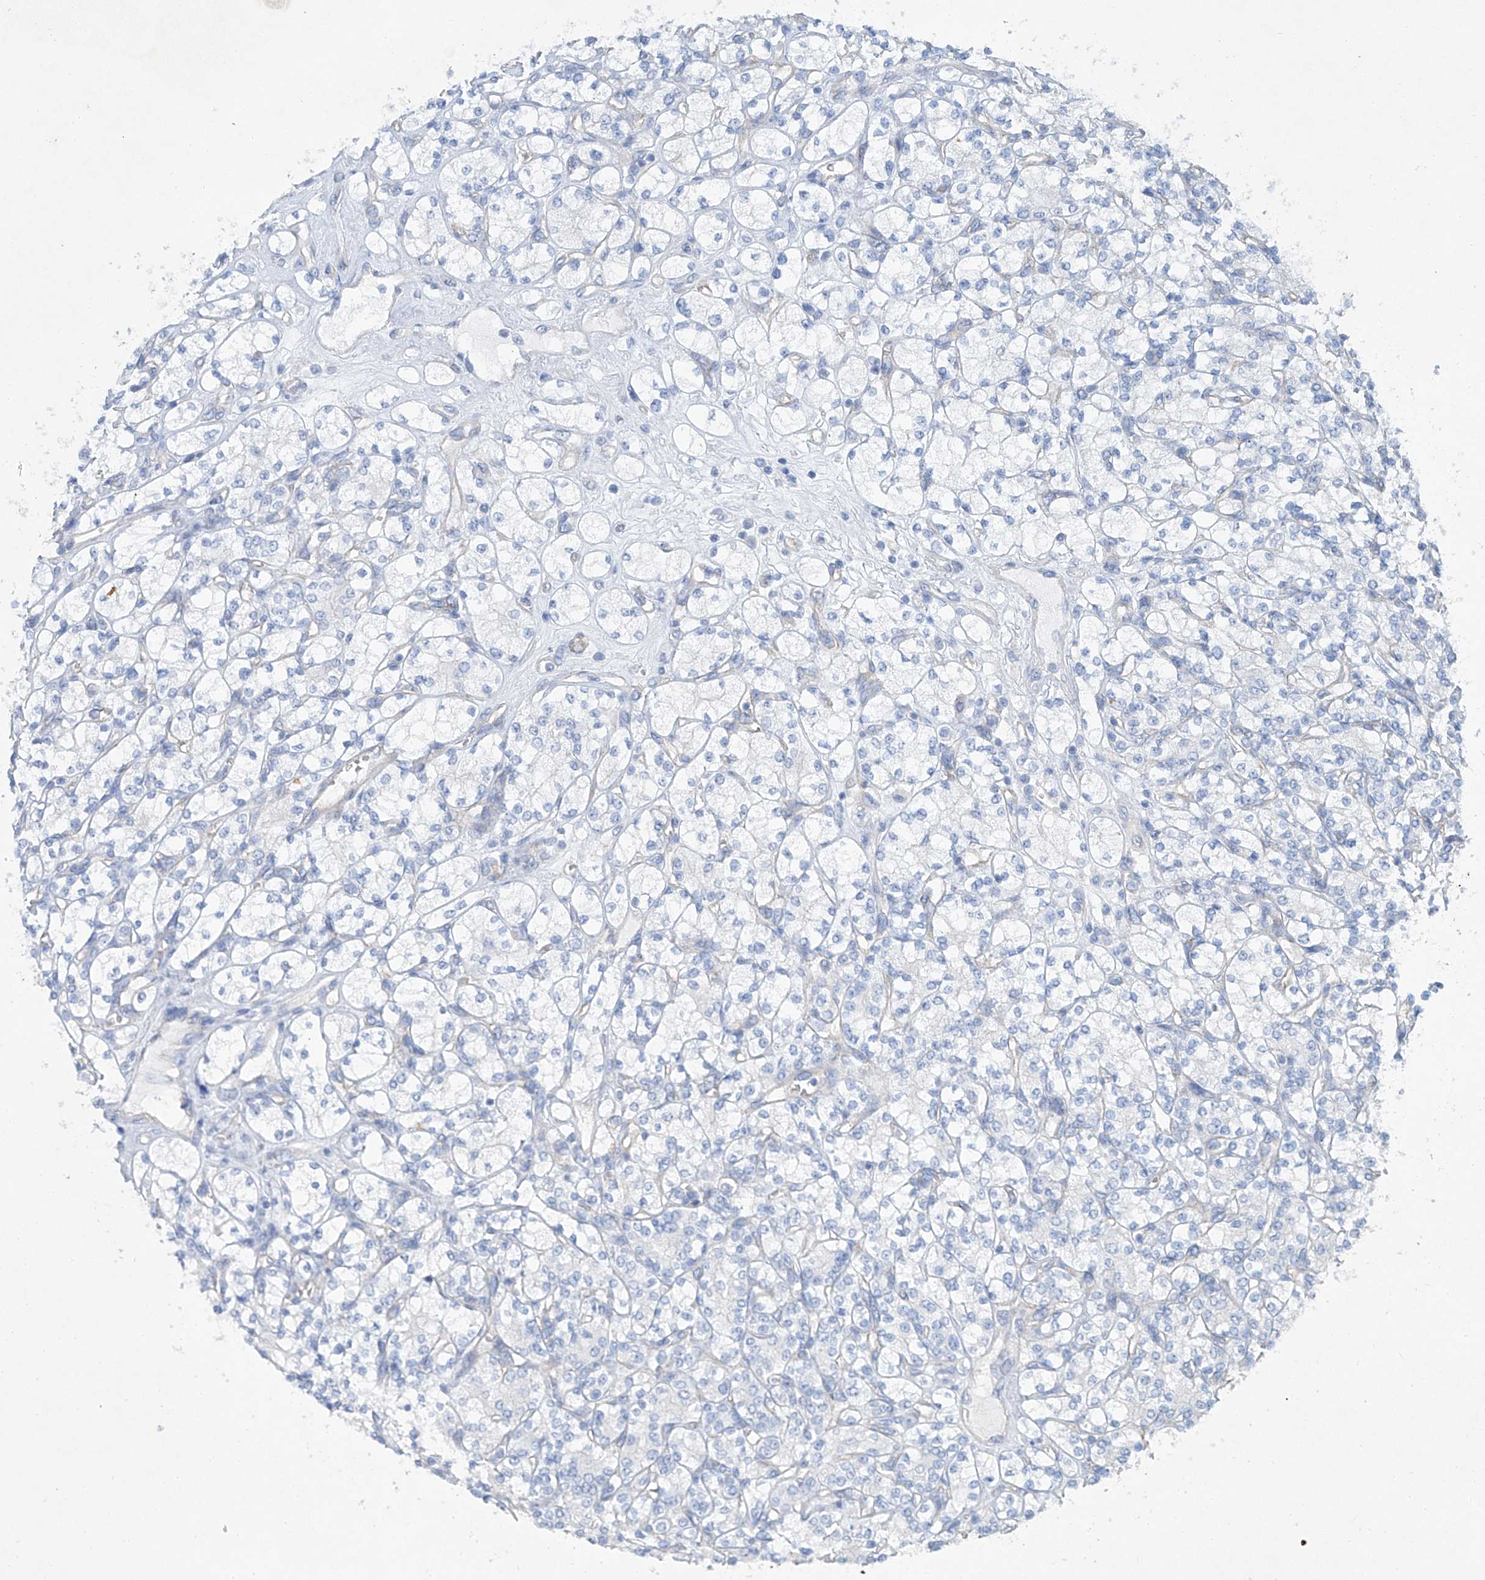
{"staining": {"intensity": "negative", "quantity": "none", "location": "none"}, "tissue": "renal cancer", "cell_type": "Tumor cells", "image_type": "cancer", "snomed": [{"axis": "morphology", "description": "Adenocarcinoma, NOS"}, {"axis": "topography", "description": "Kidney"}], "caption": "Immunohistochemical staining of adenocarcinoma (renal) reveals no significant staining in tumor cells.", "gene": "MAGI1", "patient": {"sex": "male", "age": 77}}